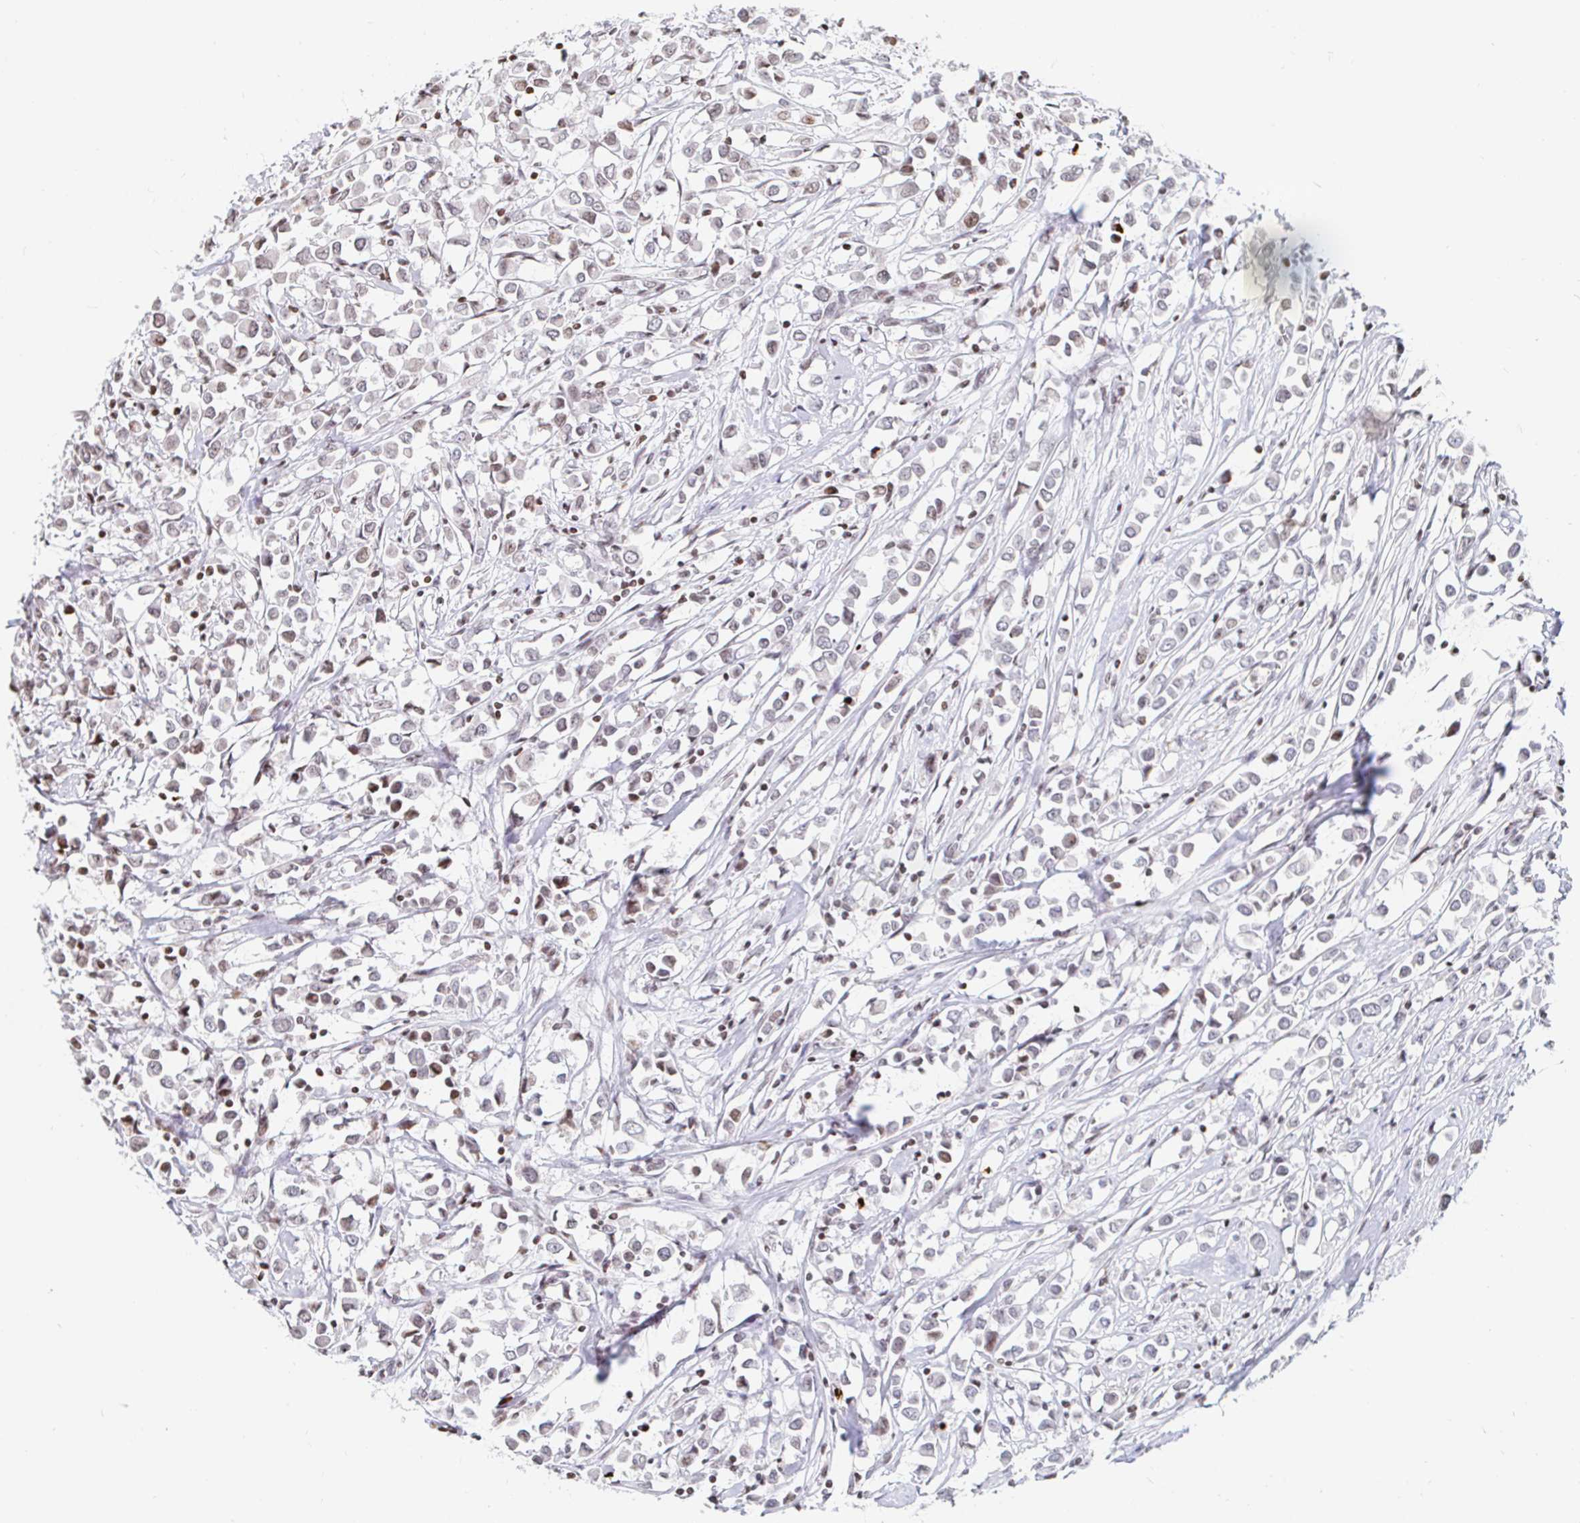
{"staining": {"intensity": "weak", "quantity": "<25%", "location": "nuclear"}, "tissue": "breast cancer", "cell_type": "Tumor cells", "image_type": "cancer", "snomed": [{"axis": "morphology", "description": "Duct carcinoma"}, {"axis": "topography", "description": "Breast"}], "caption": "This is an IHC image of human infiltrating ductal carcinoma (breast). There is no staining in tumor cells.", "gene": "HOXC10", "patient": {"sex": "female", "age": 61}}